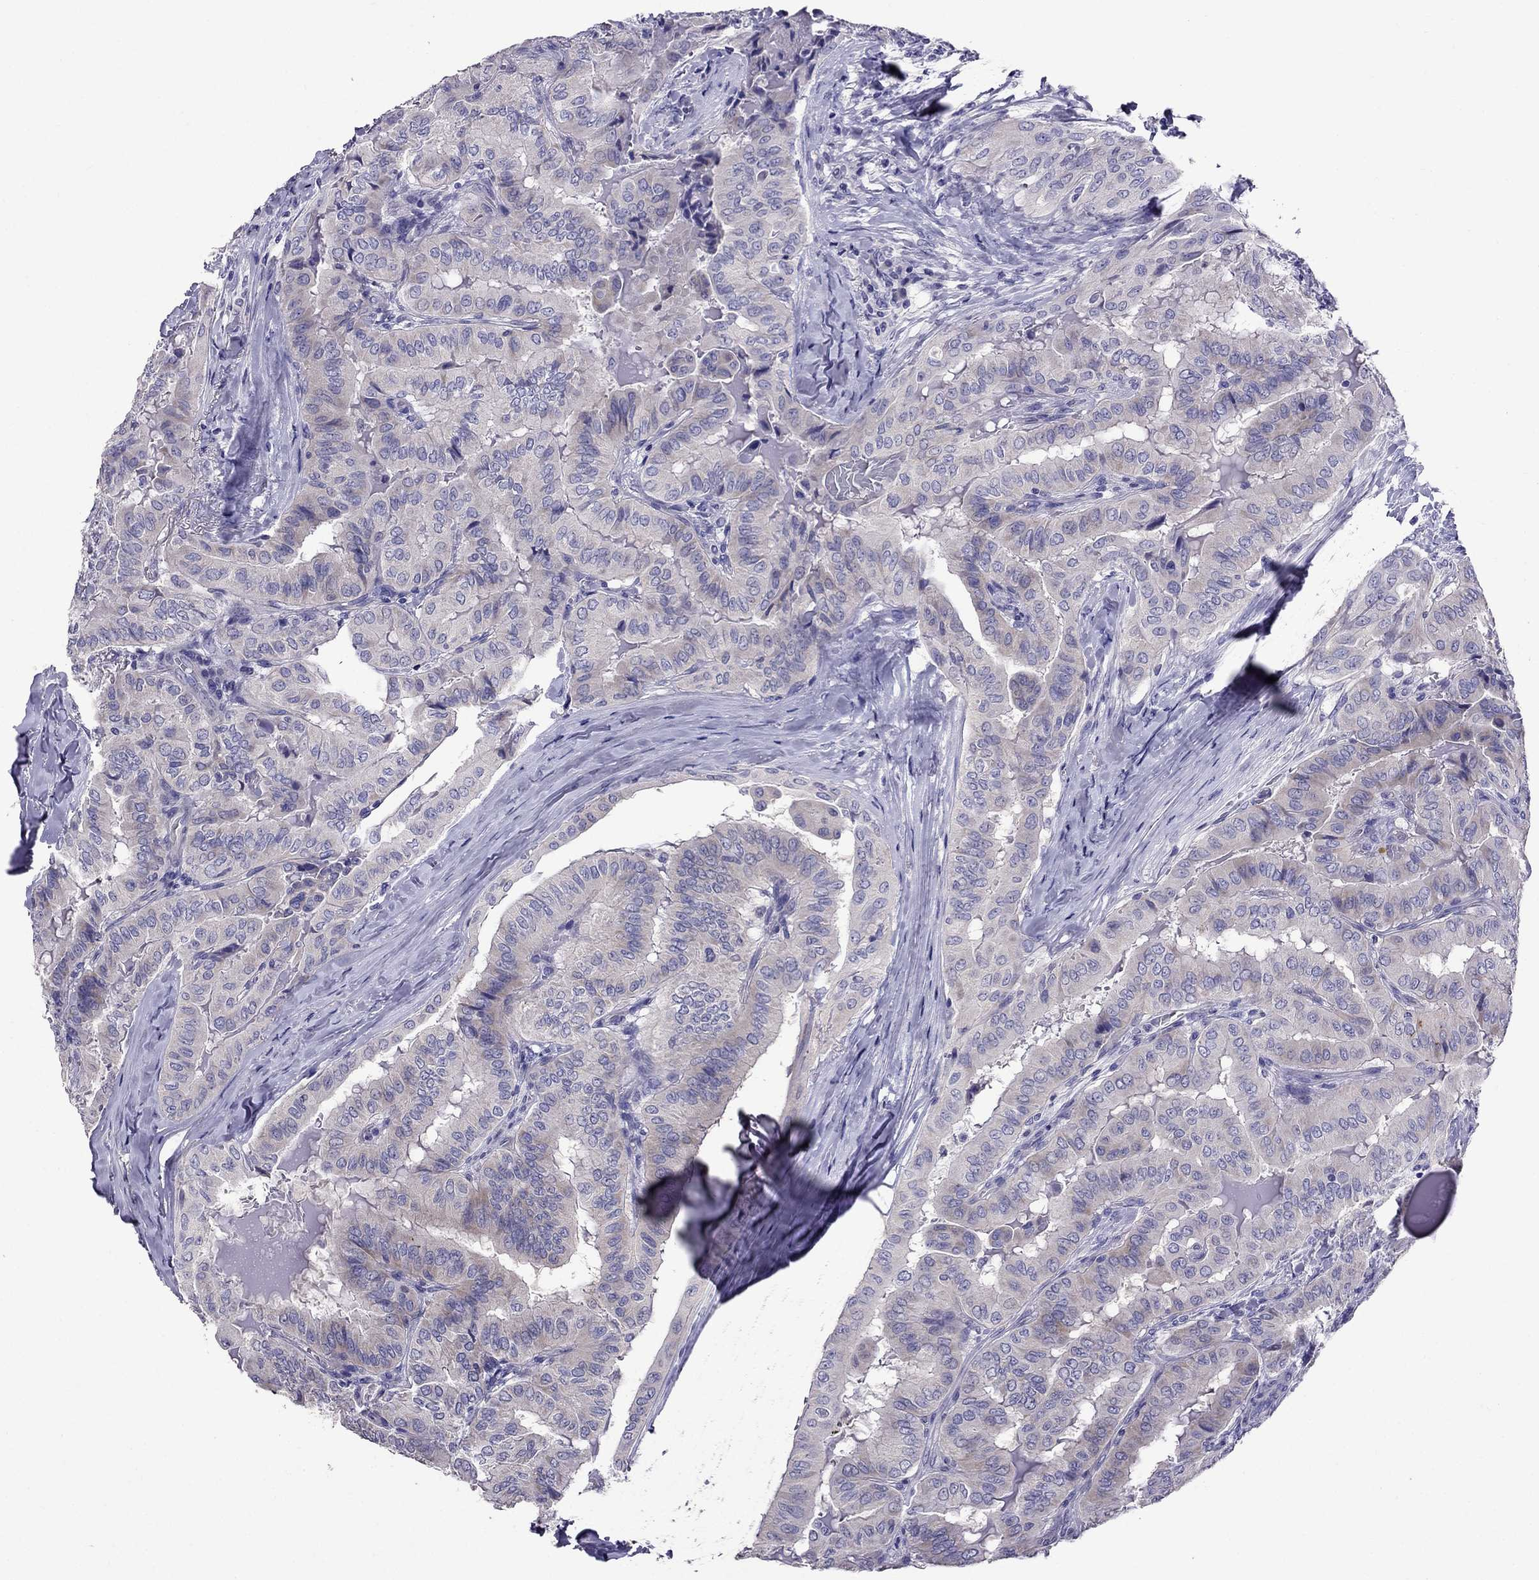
{"staining": {"intensity": "weak", "quantity": "<25%", "location": "cytoplasmic/membranous"}, "tissue": "thyroid cancer", "cell_type": "Tumor cells", "image_type": "cancer", "snomed": [{"axis": "morphology", "description": "Papillary adenocarcinoma, NOS"}, {"axis": "topography", "description": "Thyroid gland"}], "caption": "Immunohistochemistry histopathology image of thyroid papillary adenocarcinoma stained for a protein (brown), which demonstrates no positivity in tumor cells.", "gene": "OXCT2", "patient": {"sex": "female", "age": 68}}